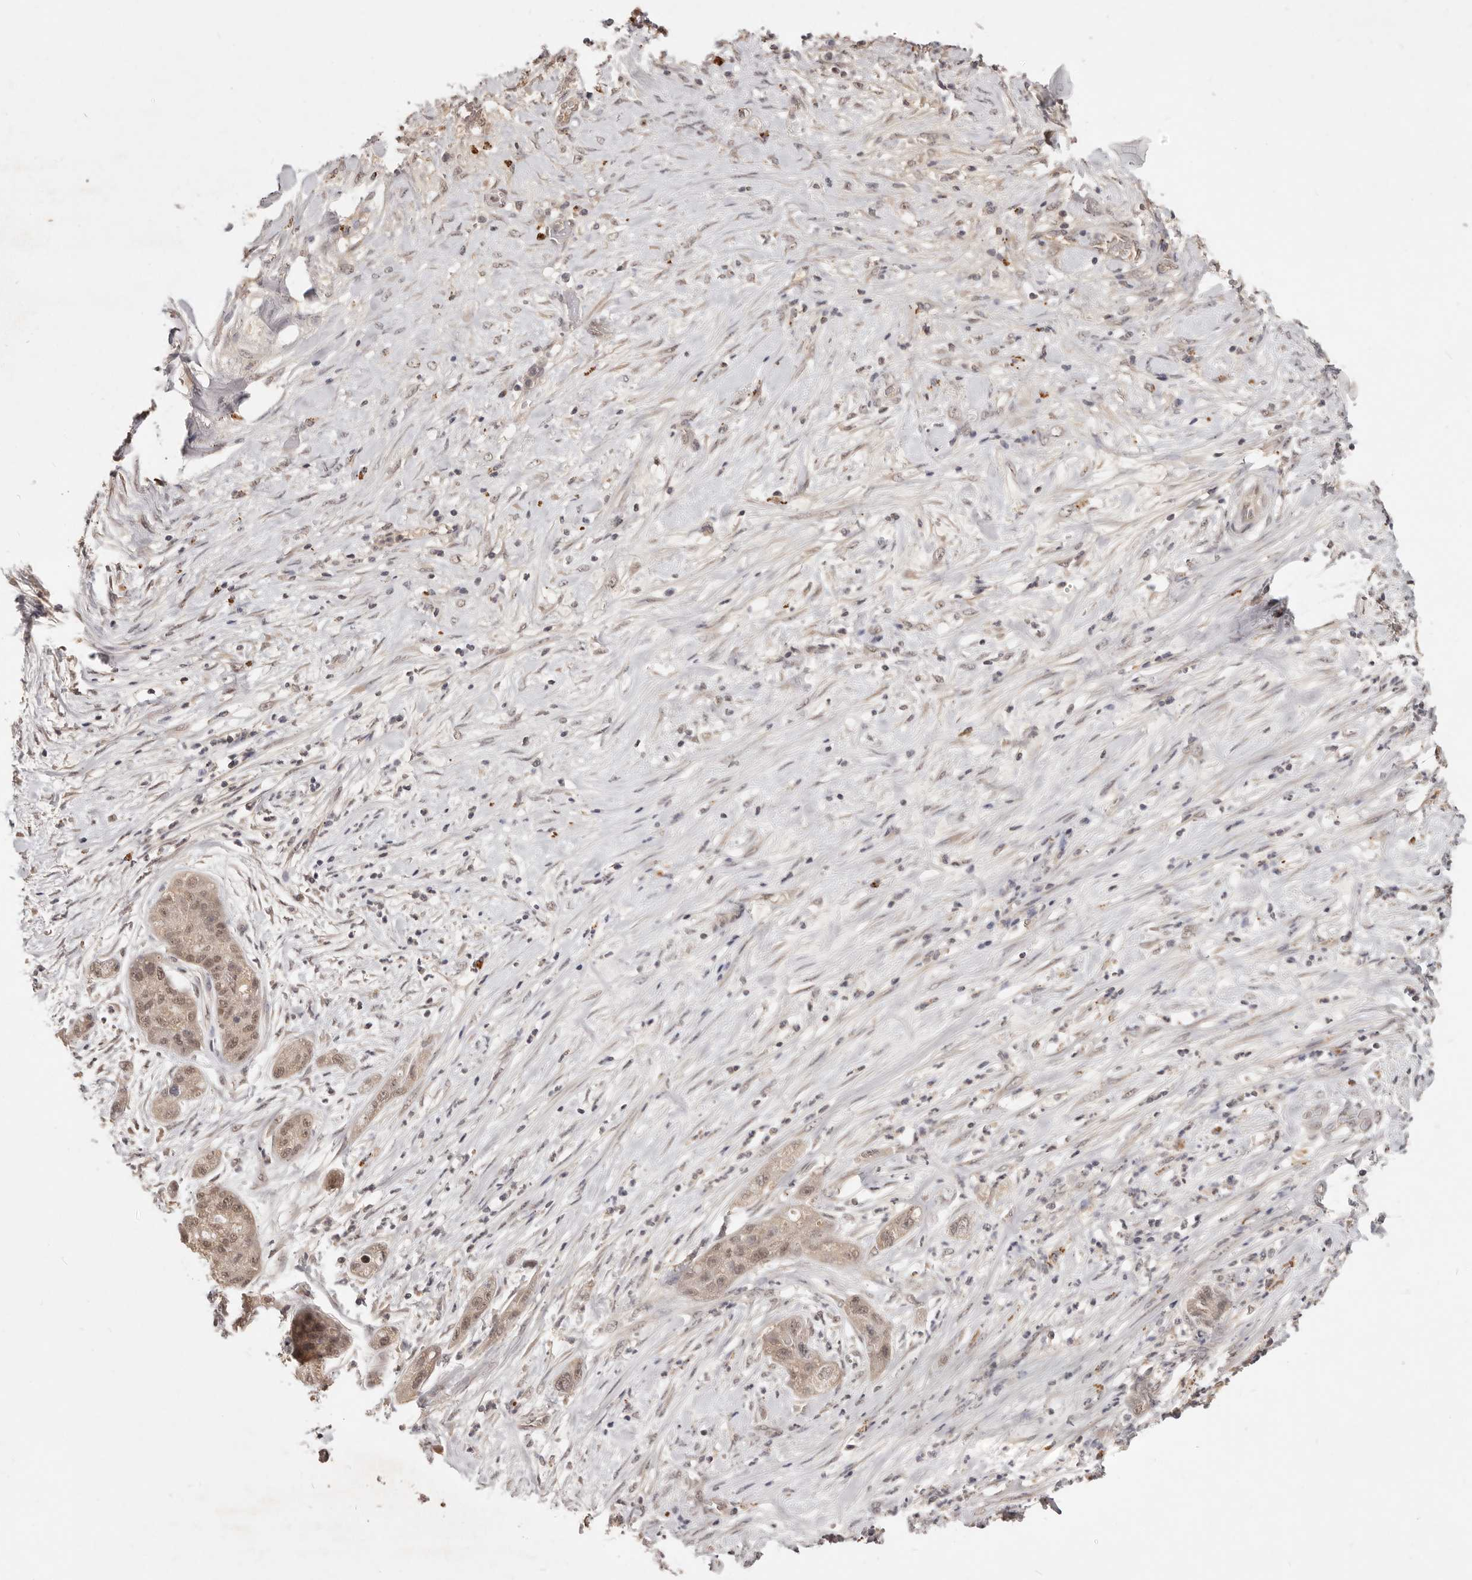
{"staining": {"intensity": "moderate", "quantity": ">75%", "location": "cytoplasmic/membranous,nuclear"}, "tissue": "pancreatic cancer", "cell_type": "Tumor cells", "image_type": "cancer", "snomed": [{"axis": "morphology", "description": "Adenocarcinoma, NOS"}, {"axis": "topography", "description": "Pancreas"}], "caption": "Protein expression by immunohistochemistry exhibits moderate cytoplasmic/membranous and nuclear staining in about >75% of tumor cells in pancreatic cancer. (DAB (3,3'-diaminobenzidine) IHC with brightfield microscopy, high magnification).", "gene": "TSPAN13", "patient": {"sex": "female", "age": 78}}